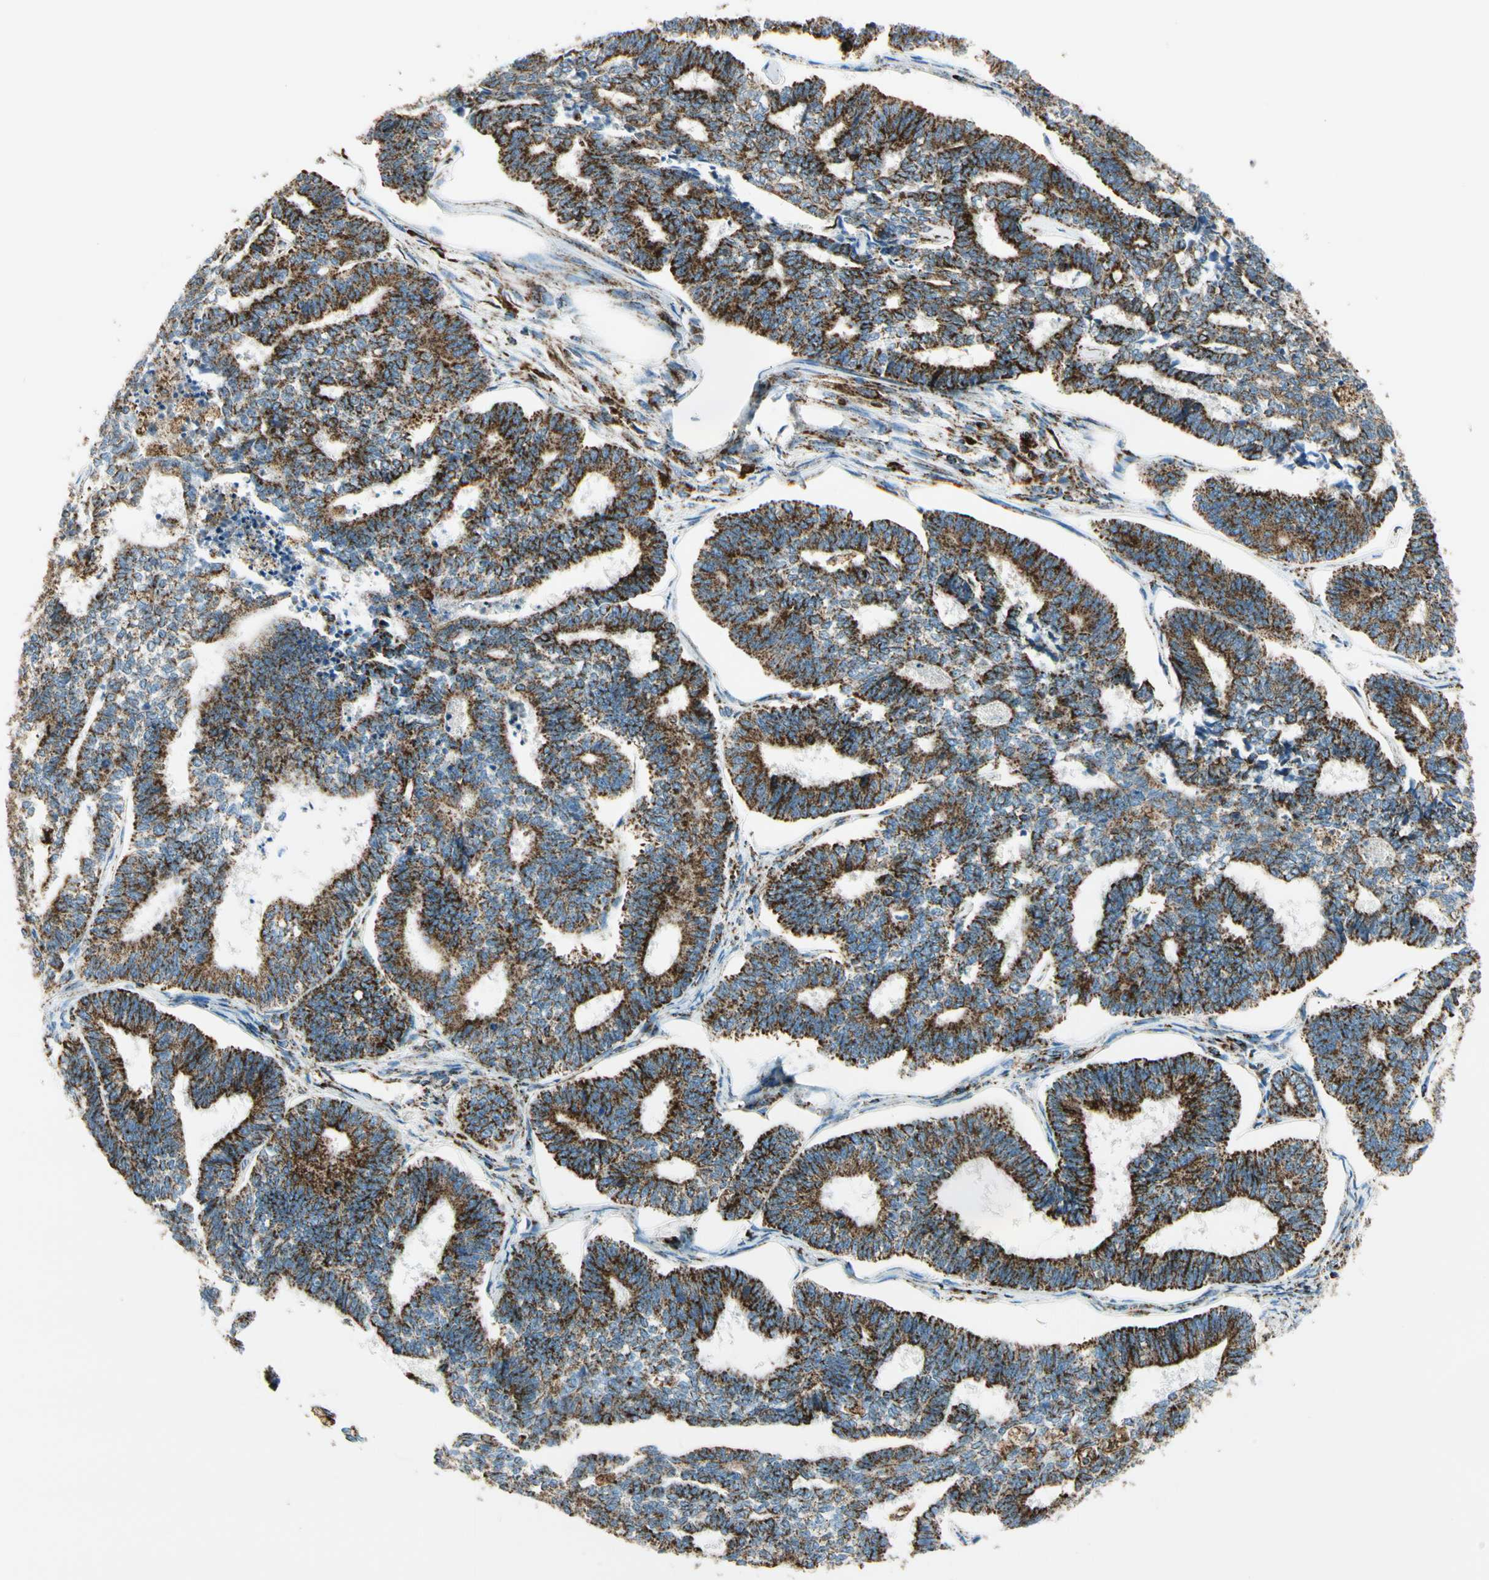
{"staining": {"intensity": "strong", "quantity": ">75%", "location": "cytoplasmic/membranous"}, "tissue": "endometrial cancer", "cell_type": "Tumor cells", "image_type": "cancer", "snomed": [{"axis": "morphology", "description": "Adenocarcinoma, NOS"}, {"axis": "topography", "description": "Endometrium"}], "caption": "This is a histology image of IHC staining of adenocarcinoma (endometrial), which shows strong positivity in the cytoplasmic/membranous of tumor cells.", "gene": "ME2", "patient": {"sex": "female", "age": 70}}